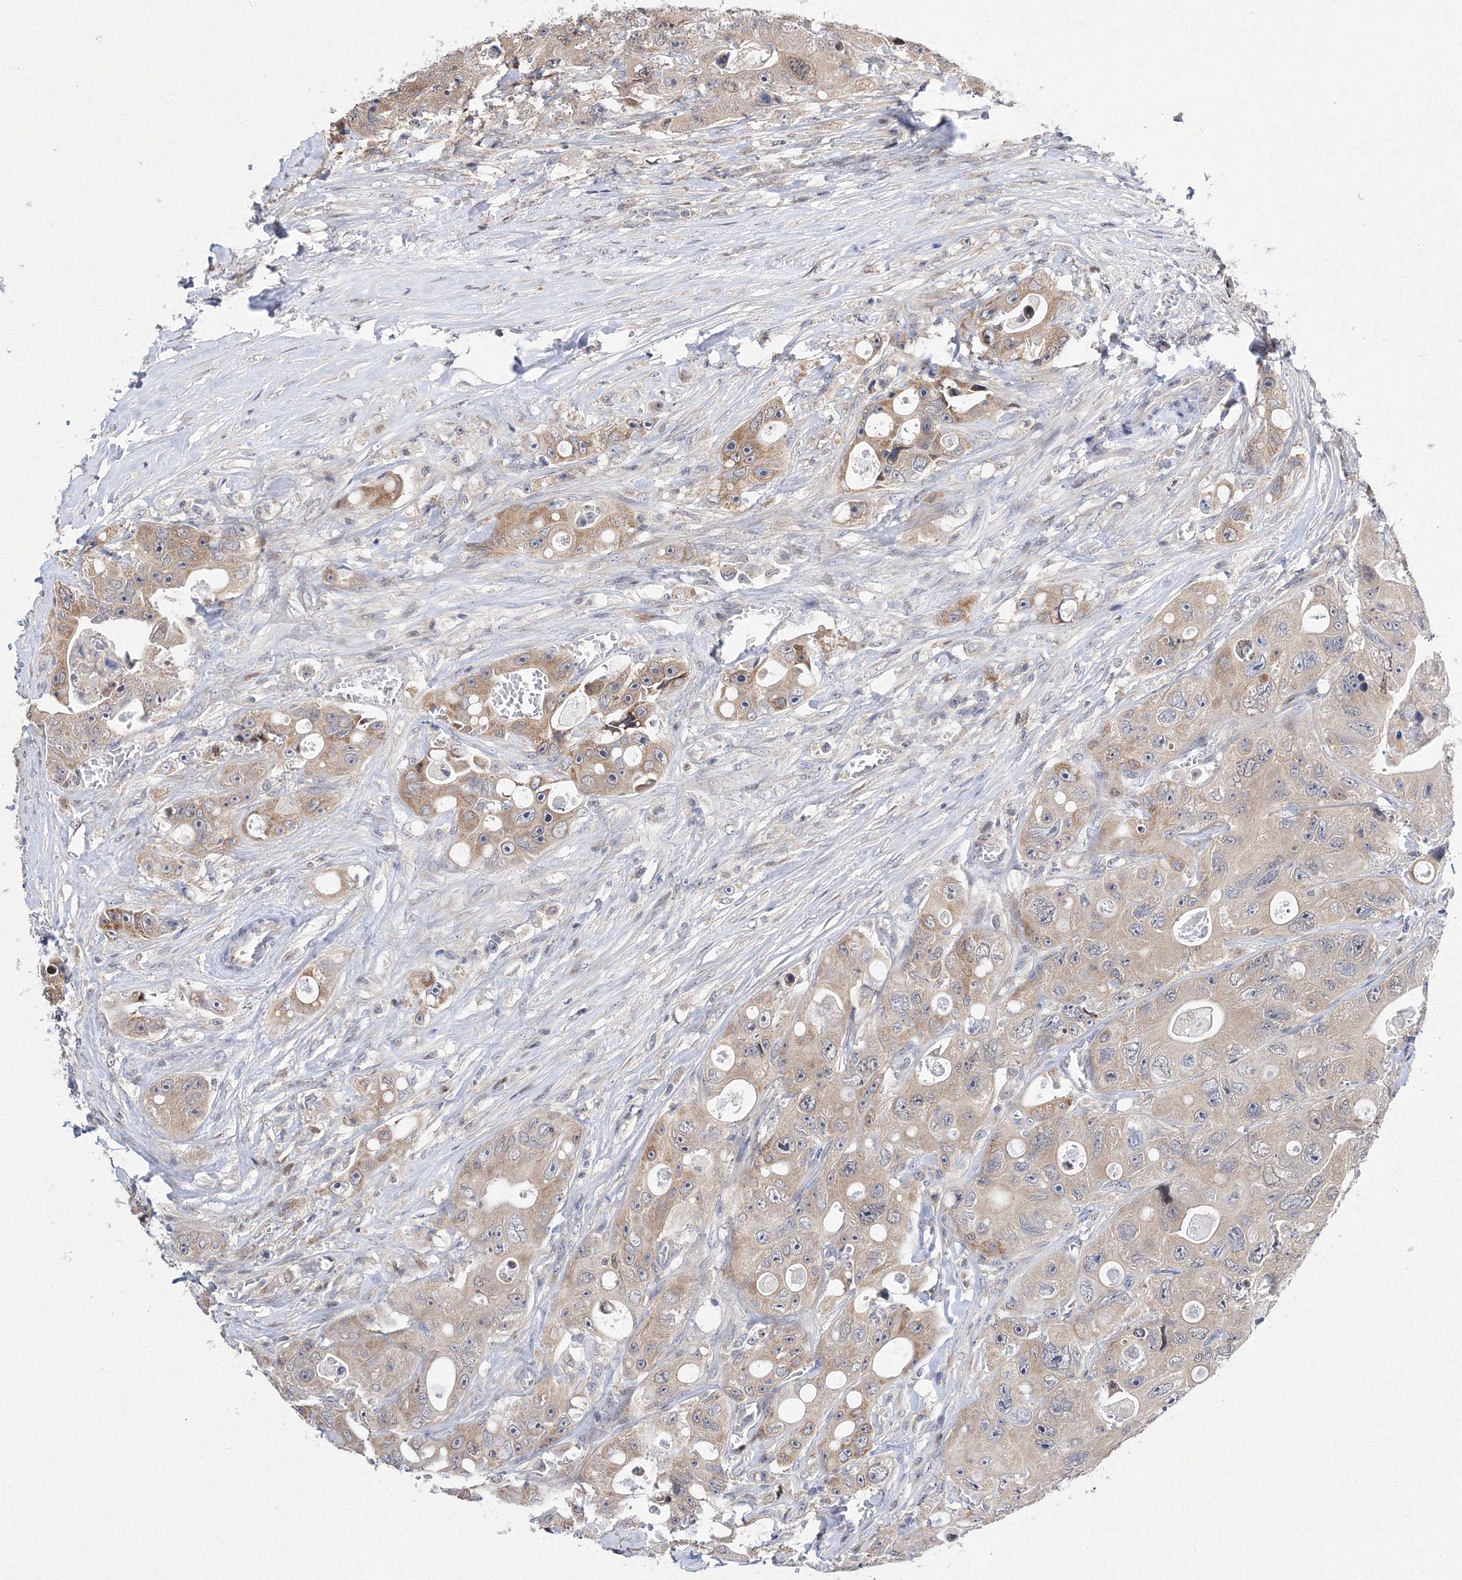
{"staining": {"intensity": "moderate", "quantity": ">75%", "location": "cytoplasmic/membranous"}, "tissue": "colorectal cancer", "cell_type": "Tumor cells", "image_type": "cancer", "snomed": [{"axis": "morphology", "description": "Adenocarcinoma, NOS"}, {"axis": "topography", "description": "Colon"}], "caption": "This photomicrograph reveals immunohistochemistry staining of human colorectal cancer, with medium moderate cytoplasmic/membranous staining in approximately >75% of tumor cells.", "gene": "GPN1", "patient": {"sex": "female", "age": 46}}